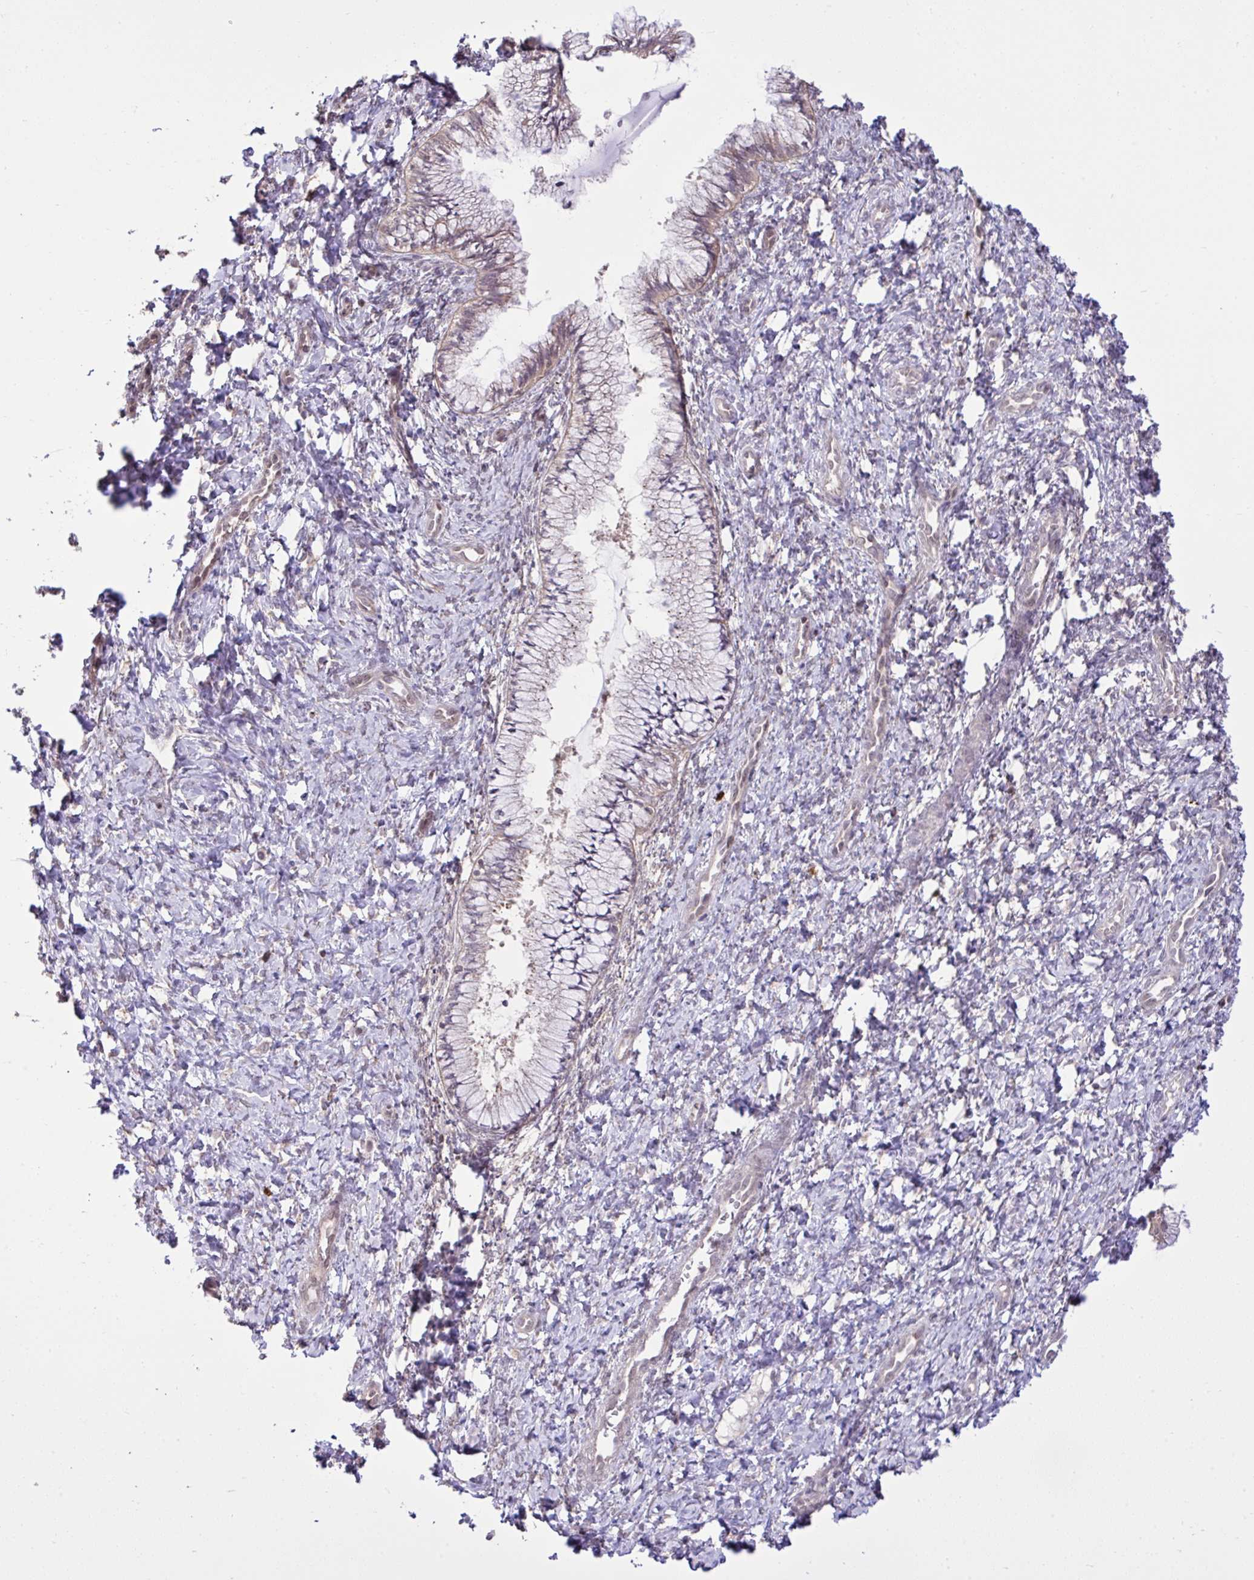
{"staining": {"intensity": "weak", "quantity": "<25%", "location": "cytoplasmic/membranous"}, "tissue": "cervix", "cell_type": "Glandular cells", "image_type": "normal", "snomed": [{"axis": "morphology", "description": "Normal tissue, NOS"}, {"axis": "topography", "description": "Cervix"}], "caption": "This is an IHC micrograph of unremarkable cervix. There is no expression in glandular cells.", "gene": "CYP20A1", "patient": {"sex": "female", "age": 37}}